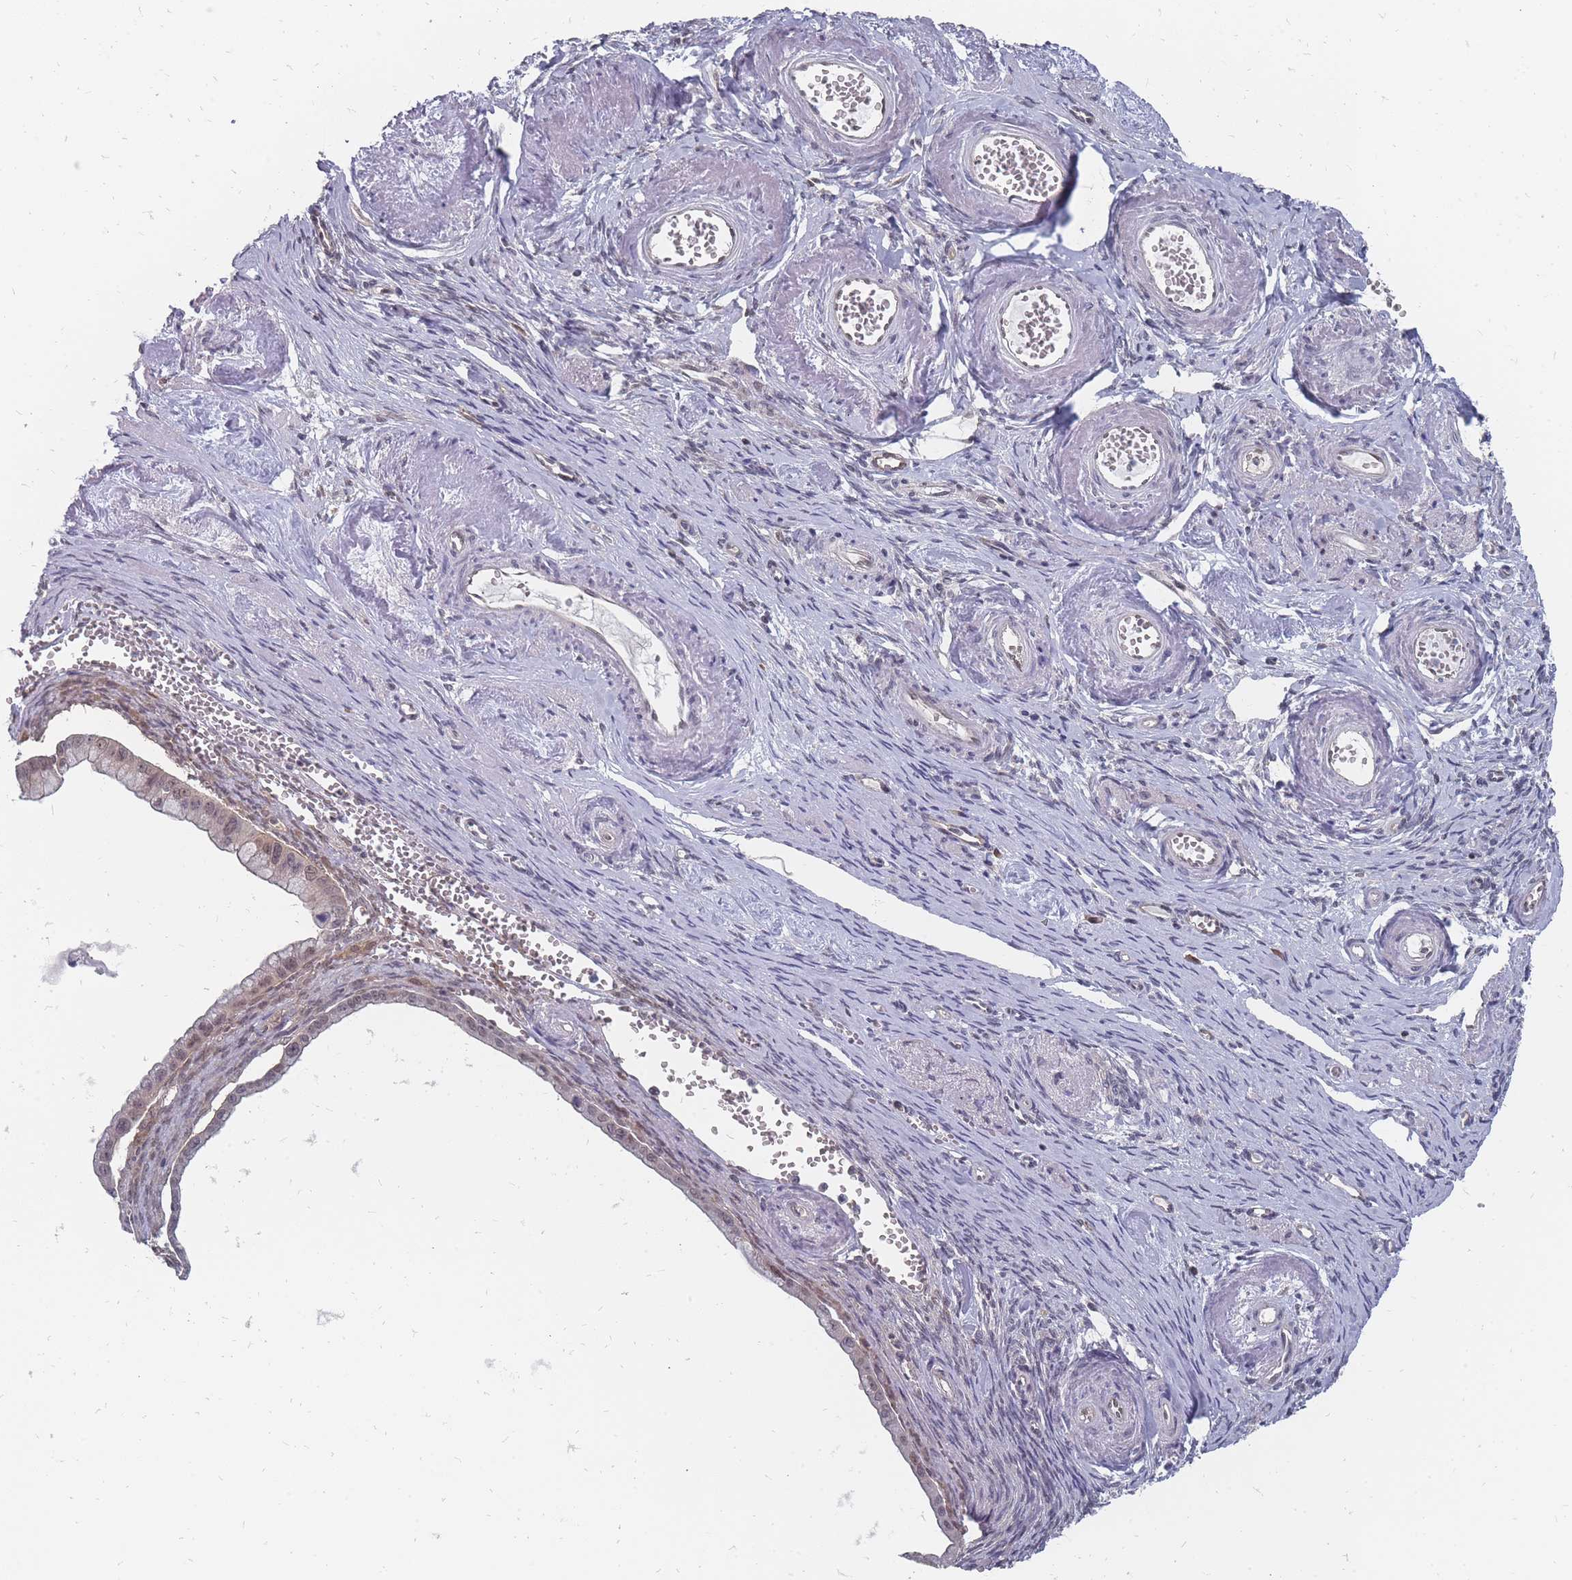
{"staining": {"intensity": "moderate", "quantity": "<25%", "location": "cytoplasmic/membranous,nuclear"}, "tissue": "ovarian cancer", "cell_type": "Tumor cells", "image_type": "cancer", "snomed": [{"axis": "morphology", "description": "Cystadenocarcinoma, mucinous, NOS"}, {"axis": "topography", "description": "Ovary"}], "caption": "Human mucinous cystadenocarcinoma (ovarian) stained with a brown dye reveals moderate cytoplasmic/membranous and nuclear positive expression in about <25% of tumor cells.", "gene": "NKD1", "patient": {"sex": "female", "age": 59}}